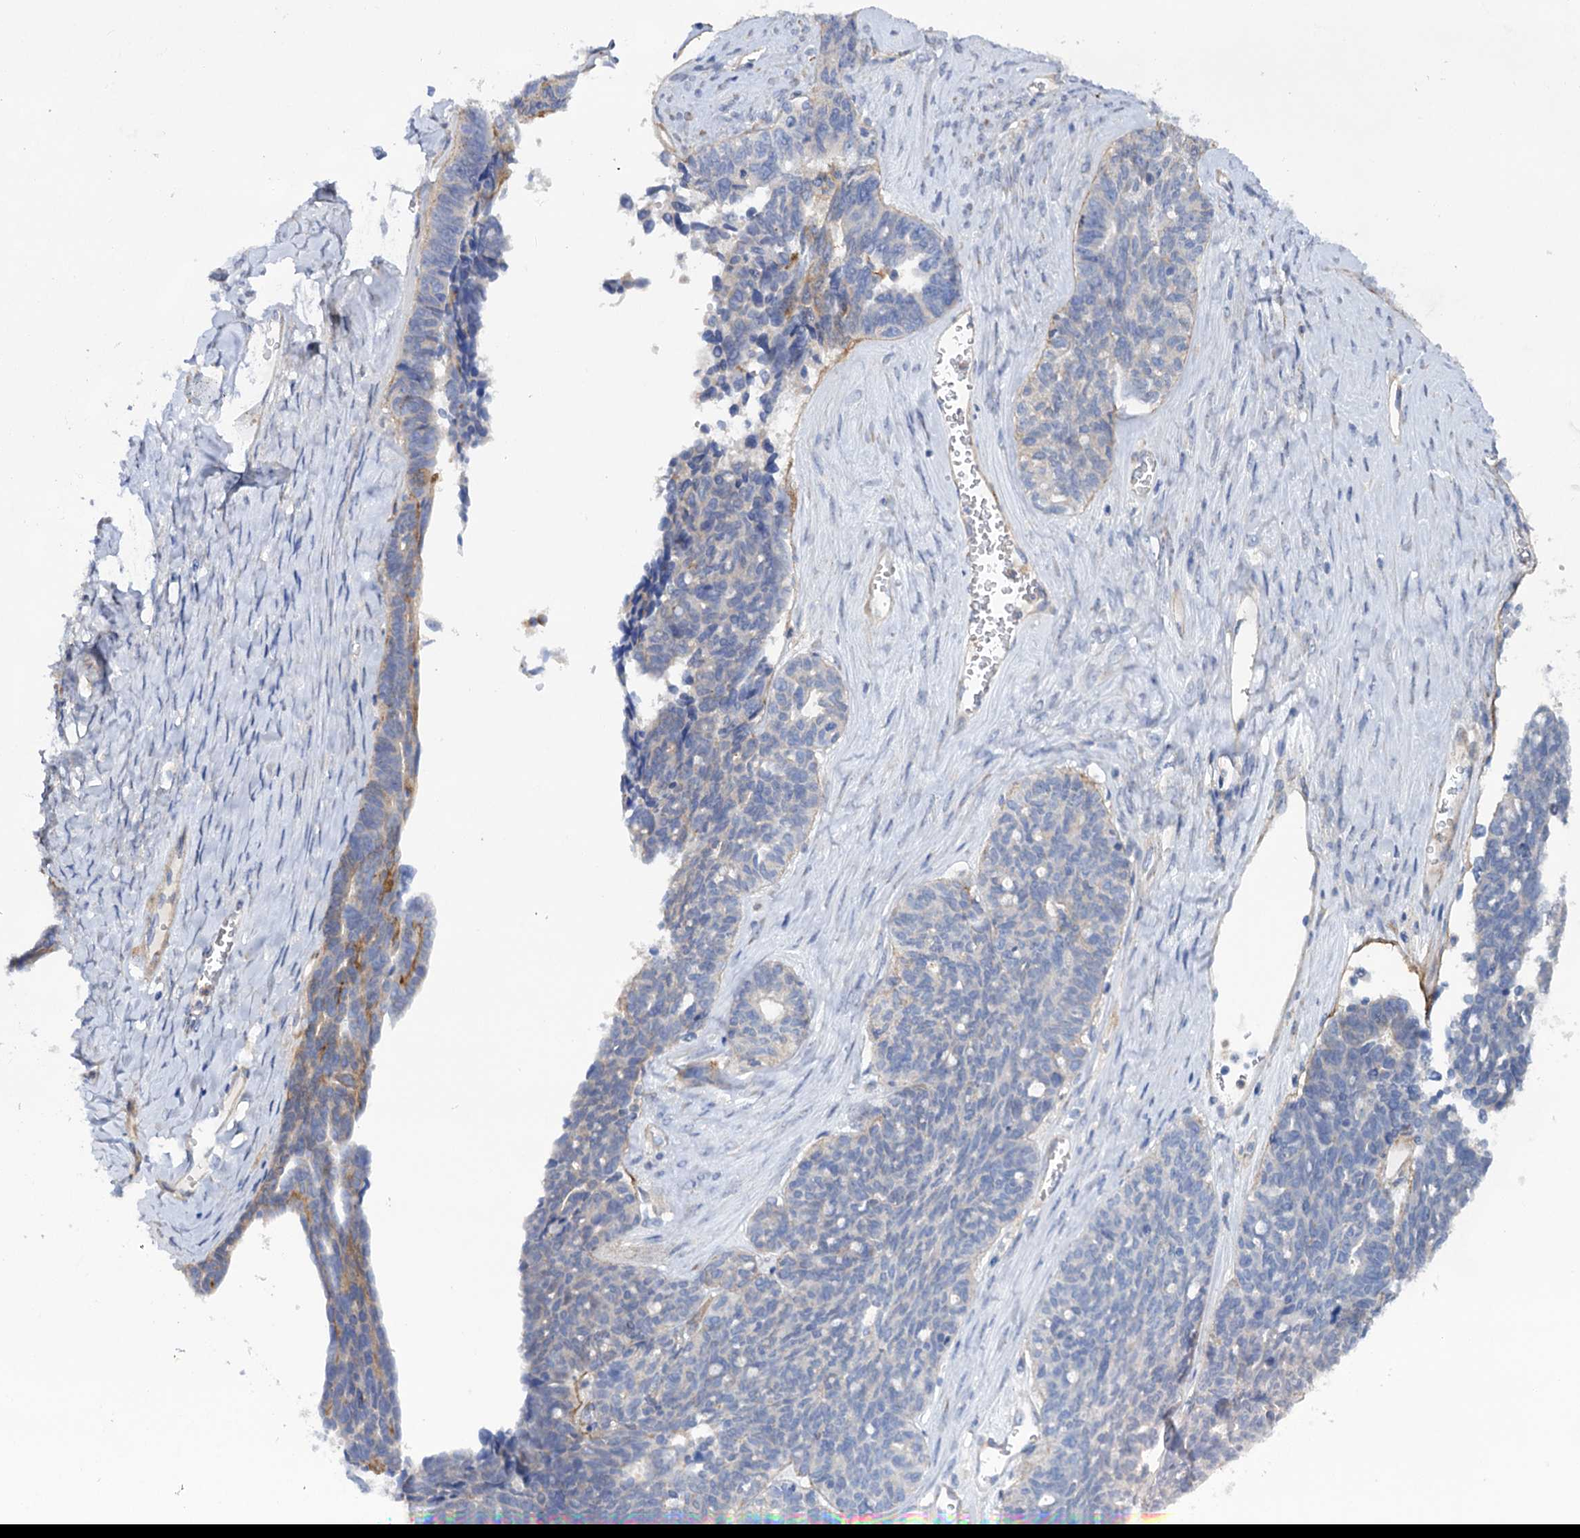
{"staining": {"intensity": "negative", "quantity": "none", "location": "none"}, "tissue": "ovarian cancer", "cell_type": "Tumor cells", "image_type": "cancer", "snomed": [{"axis": "morphology", "description": "Cystadenocarcinoma, serous, NOS"}, {"axis": "topography", "description": "Ovary"}], "caption": "Protein analysis of ovarian serous cystadenocarcinoma demonstrates no significant staining in tumor cells.", "gene": "CSAD", "patient": {"sex": "female", "age": 79}}